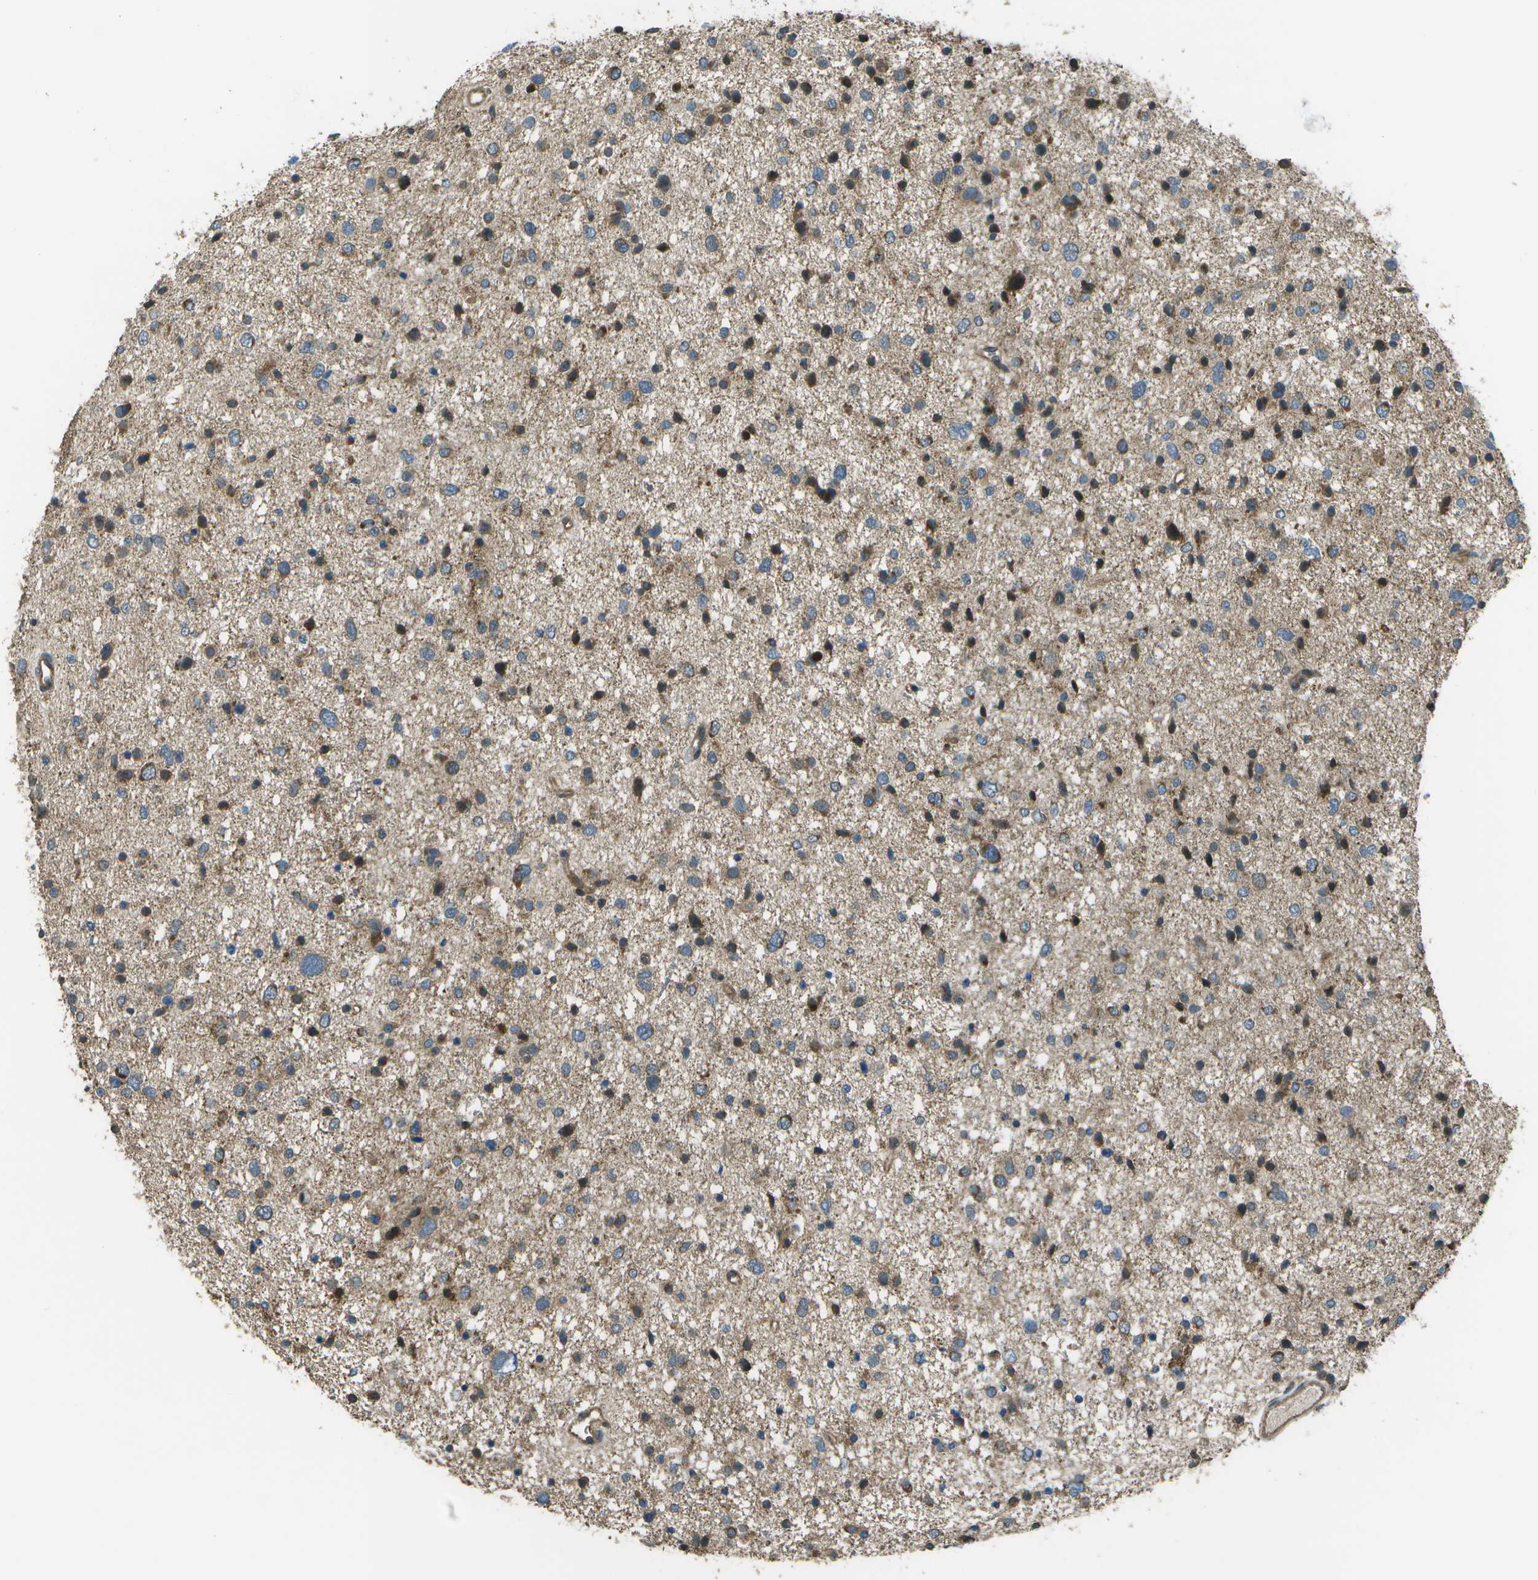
{"staining": {"intensity": "strong", "quantity": "25%-75%", "location": "cytoplasmic/membranous"}, "tissue": "glioma", "cell_type": "Tumor cells", "image_type": "cancer", "snomed": [{"axis": "morphology", "description": "Glioma, malignant, Low grade"}, {"axis": "topography", "description": "Brain"}], "caption": "This is a micrograph of immunohistochemistry (IHC) staining of malignant glioma (low-grade), which shows strong staining in the cytoplasmic/membranous of tumor cells.", "gene": "PLPBP", "patient": {"sex": "female", "age": 37}}